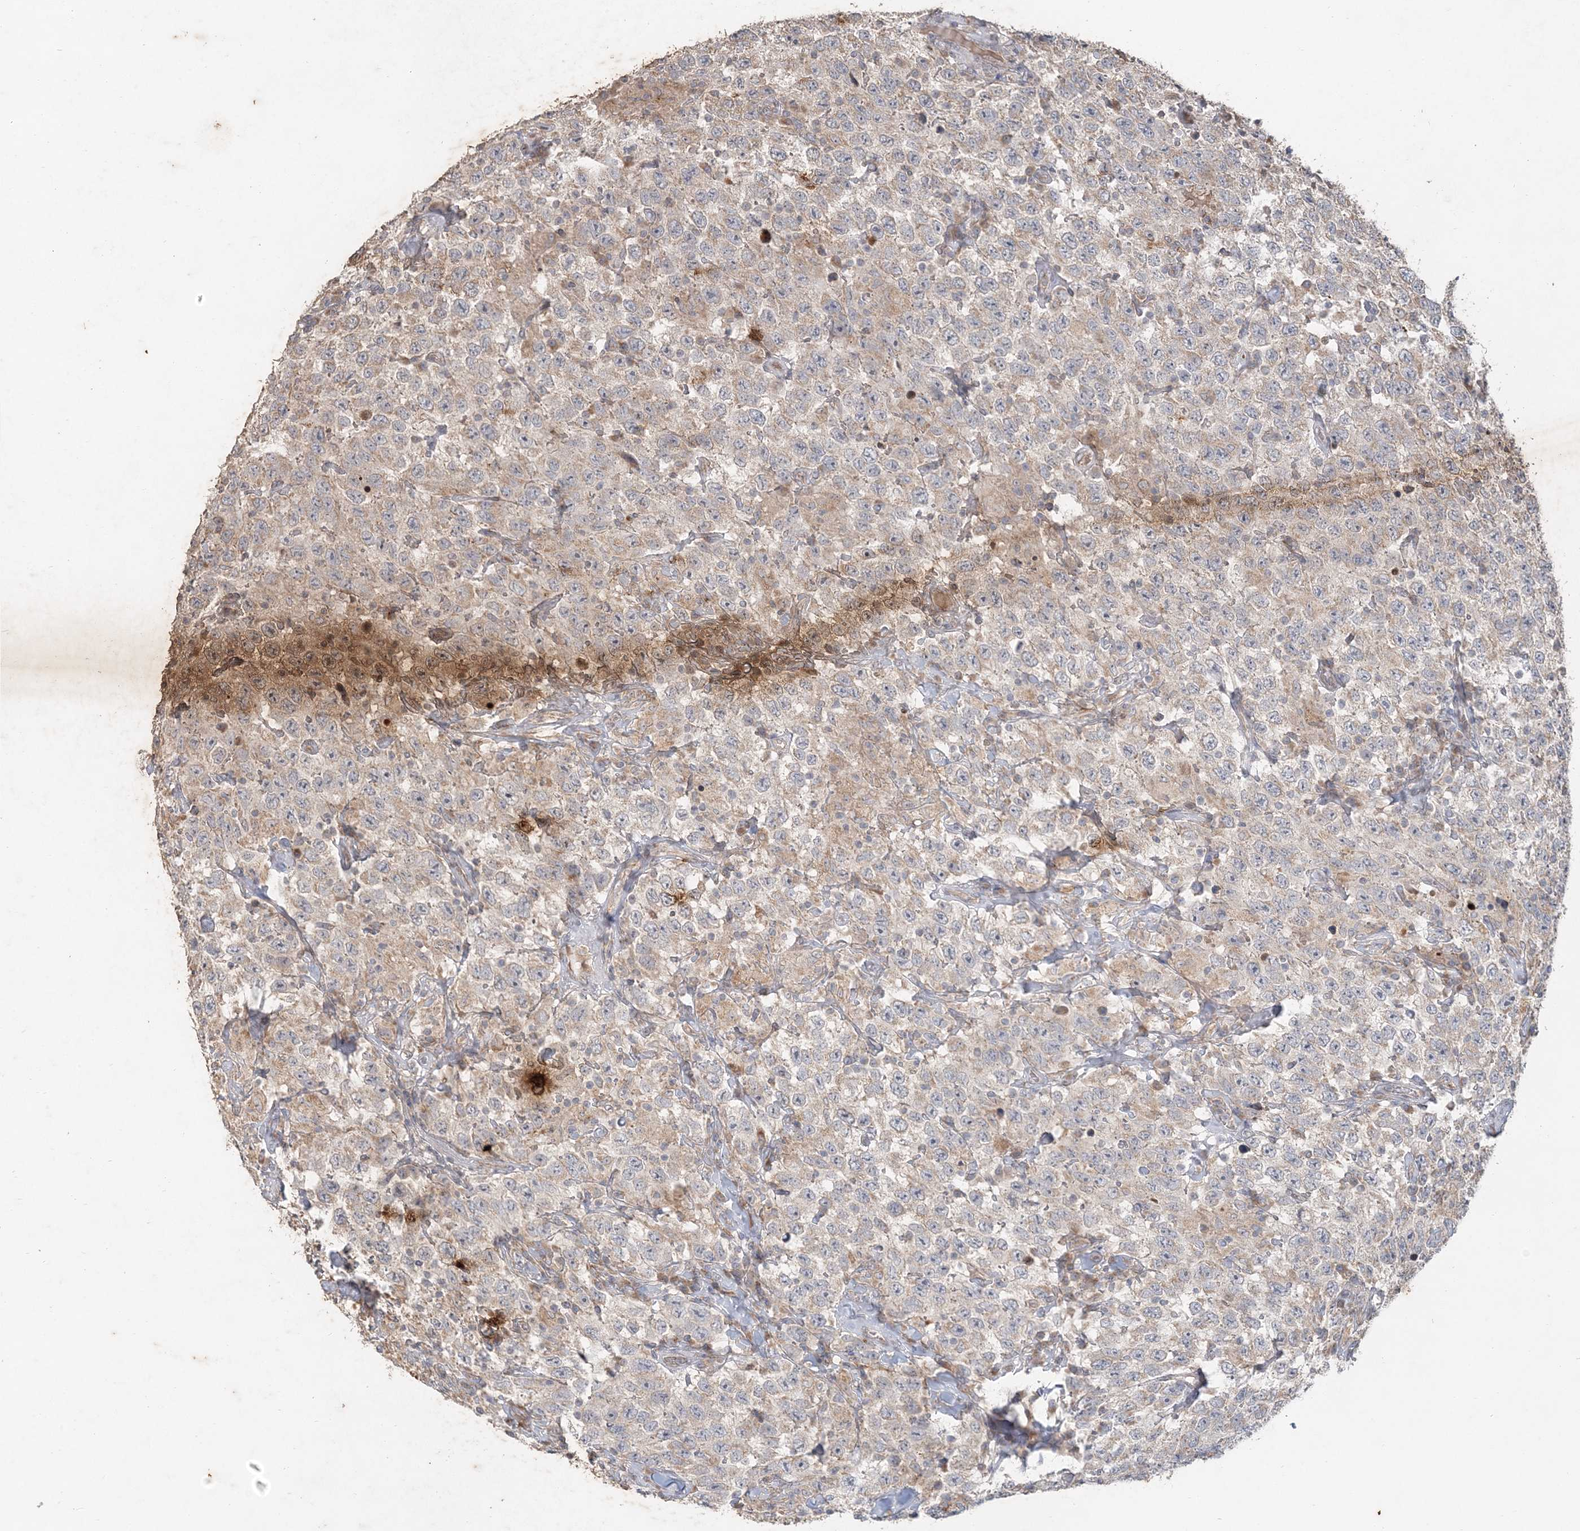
{"staining": {"intensity": "weak", "quantity": "25%-75%", "location": "cytoplasmic/membranous"}, "tissue": "testis cancer", "cell_type": "Tumor cells", "image_type": "cancer", "snomed": [{"axis": "morphology", "description": "Seminoma, NOS"}, {"axis": "topography", "description": "Testis"}], "caption": "Weak cytoplasmic/membranous staining for a protein is appreciated in approximately 25%-75% of tumor cells of testis seminoma using immunohistochemistry (IHC).", "gene": "RAB14", "patient": {"sex": "male", "age": 41}}